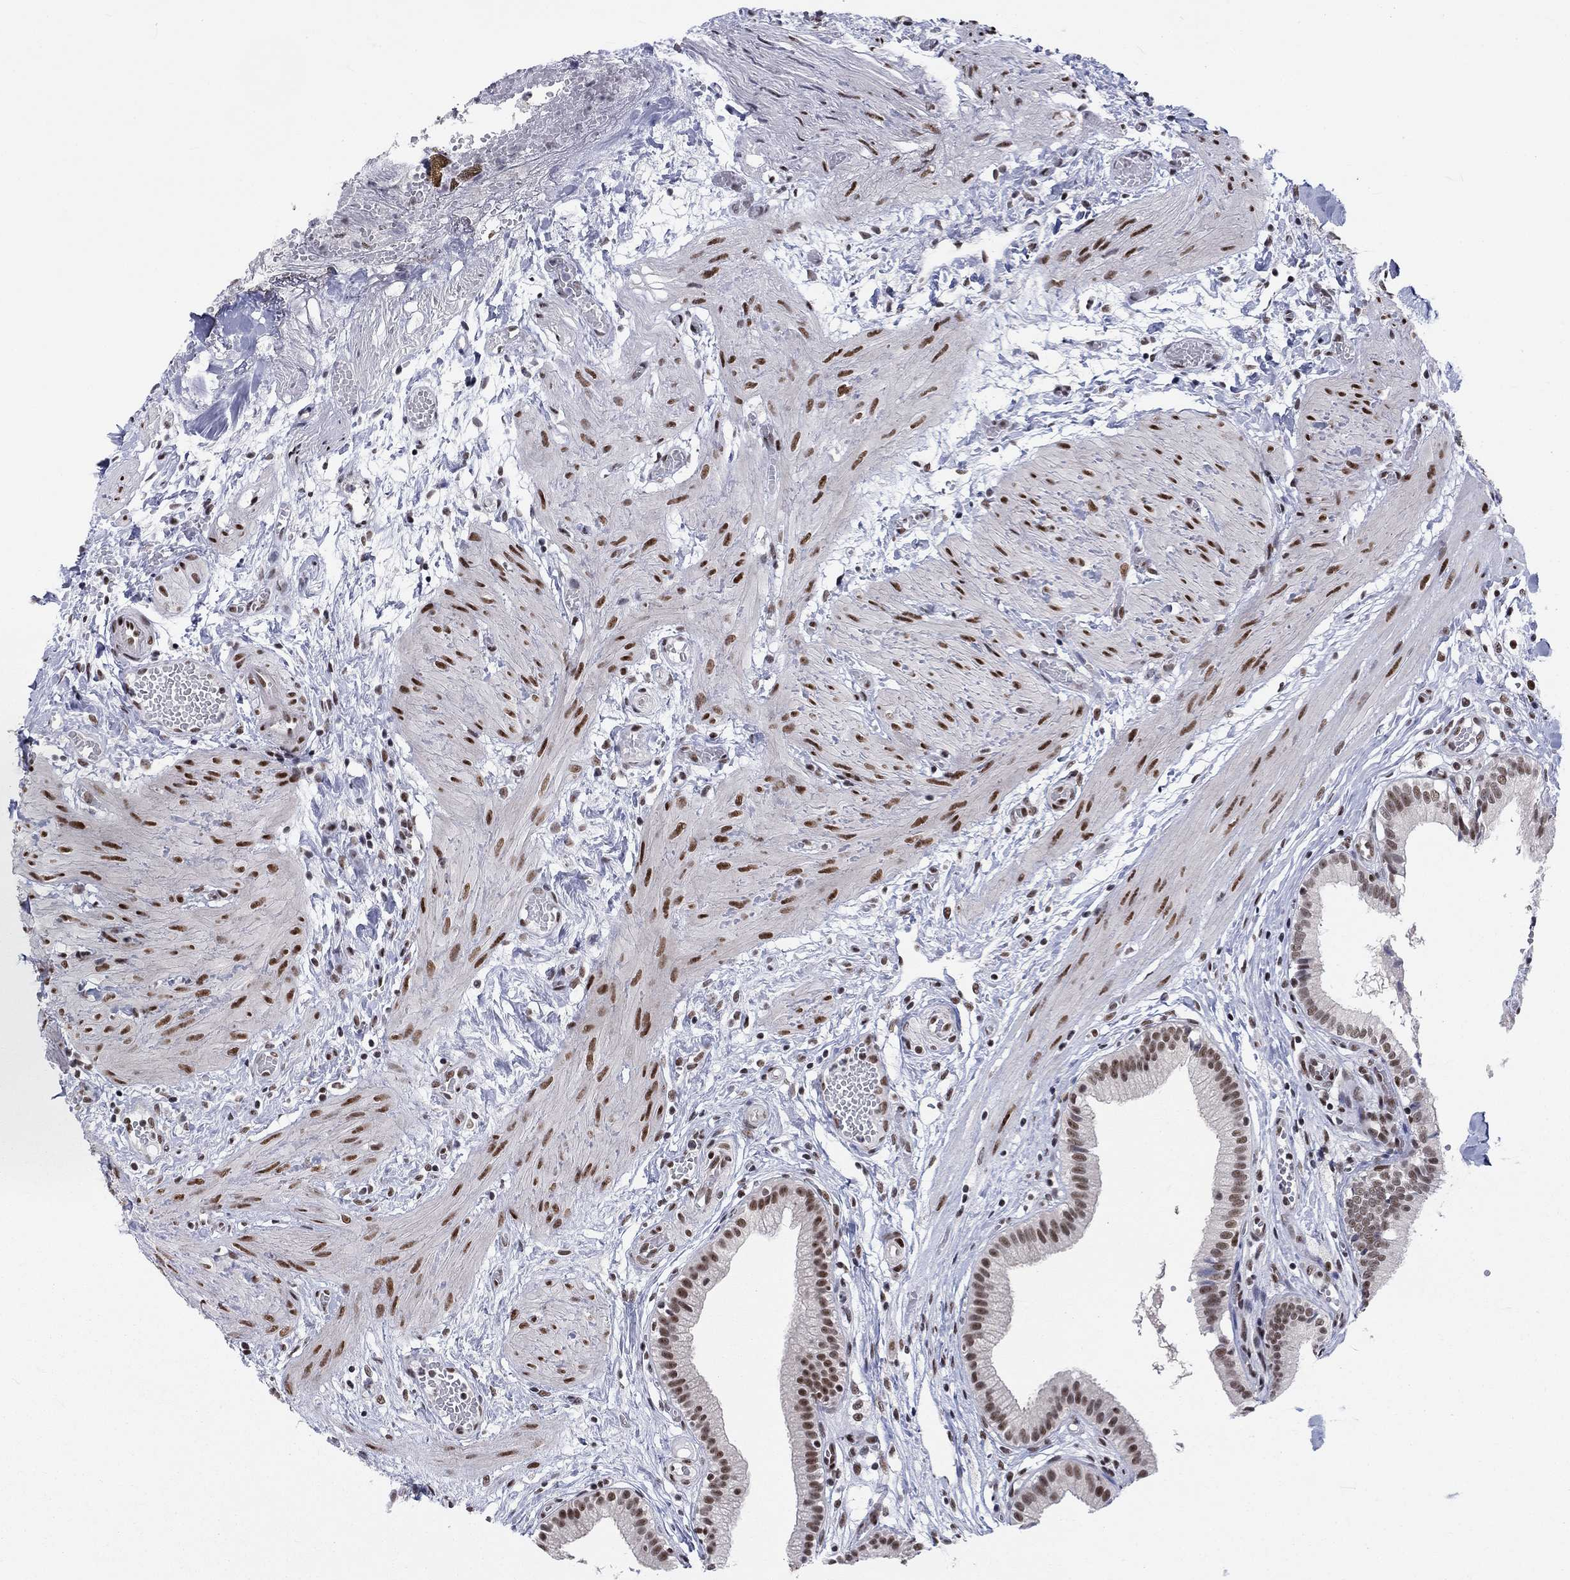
{"staining": {"intensity": "moderate", "quantity": ">75%", "location": "nuclear"}, "tissue": "gallbladder", "cell_type": "Glandular cells", "image_type": "normal", "snomed": [{"axis": "morphology", "description": "Normal tissue, NOS"}, {"axis": "topography", "description": "Gallbladder"}], "caption": "Moderate nuclear expression is present in approximately >75% of glandular cells in benign gallbladder. The protein of interest is shown in brown color, while the nuclei are stained blue.", "gene": "FYTTD1", "patient": {"sex": "female", "age": 24}}